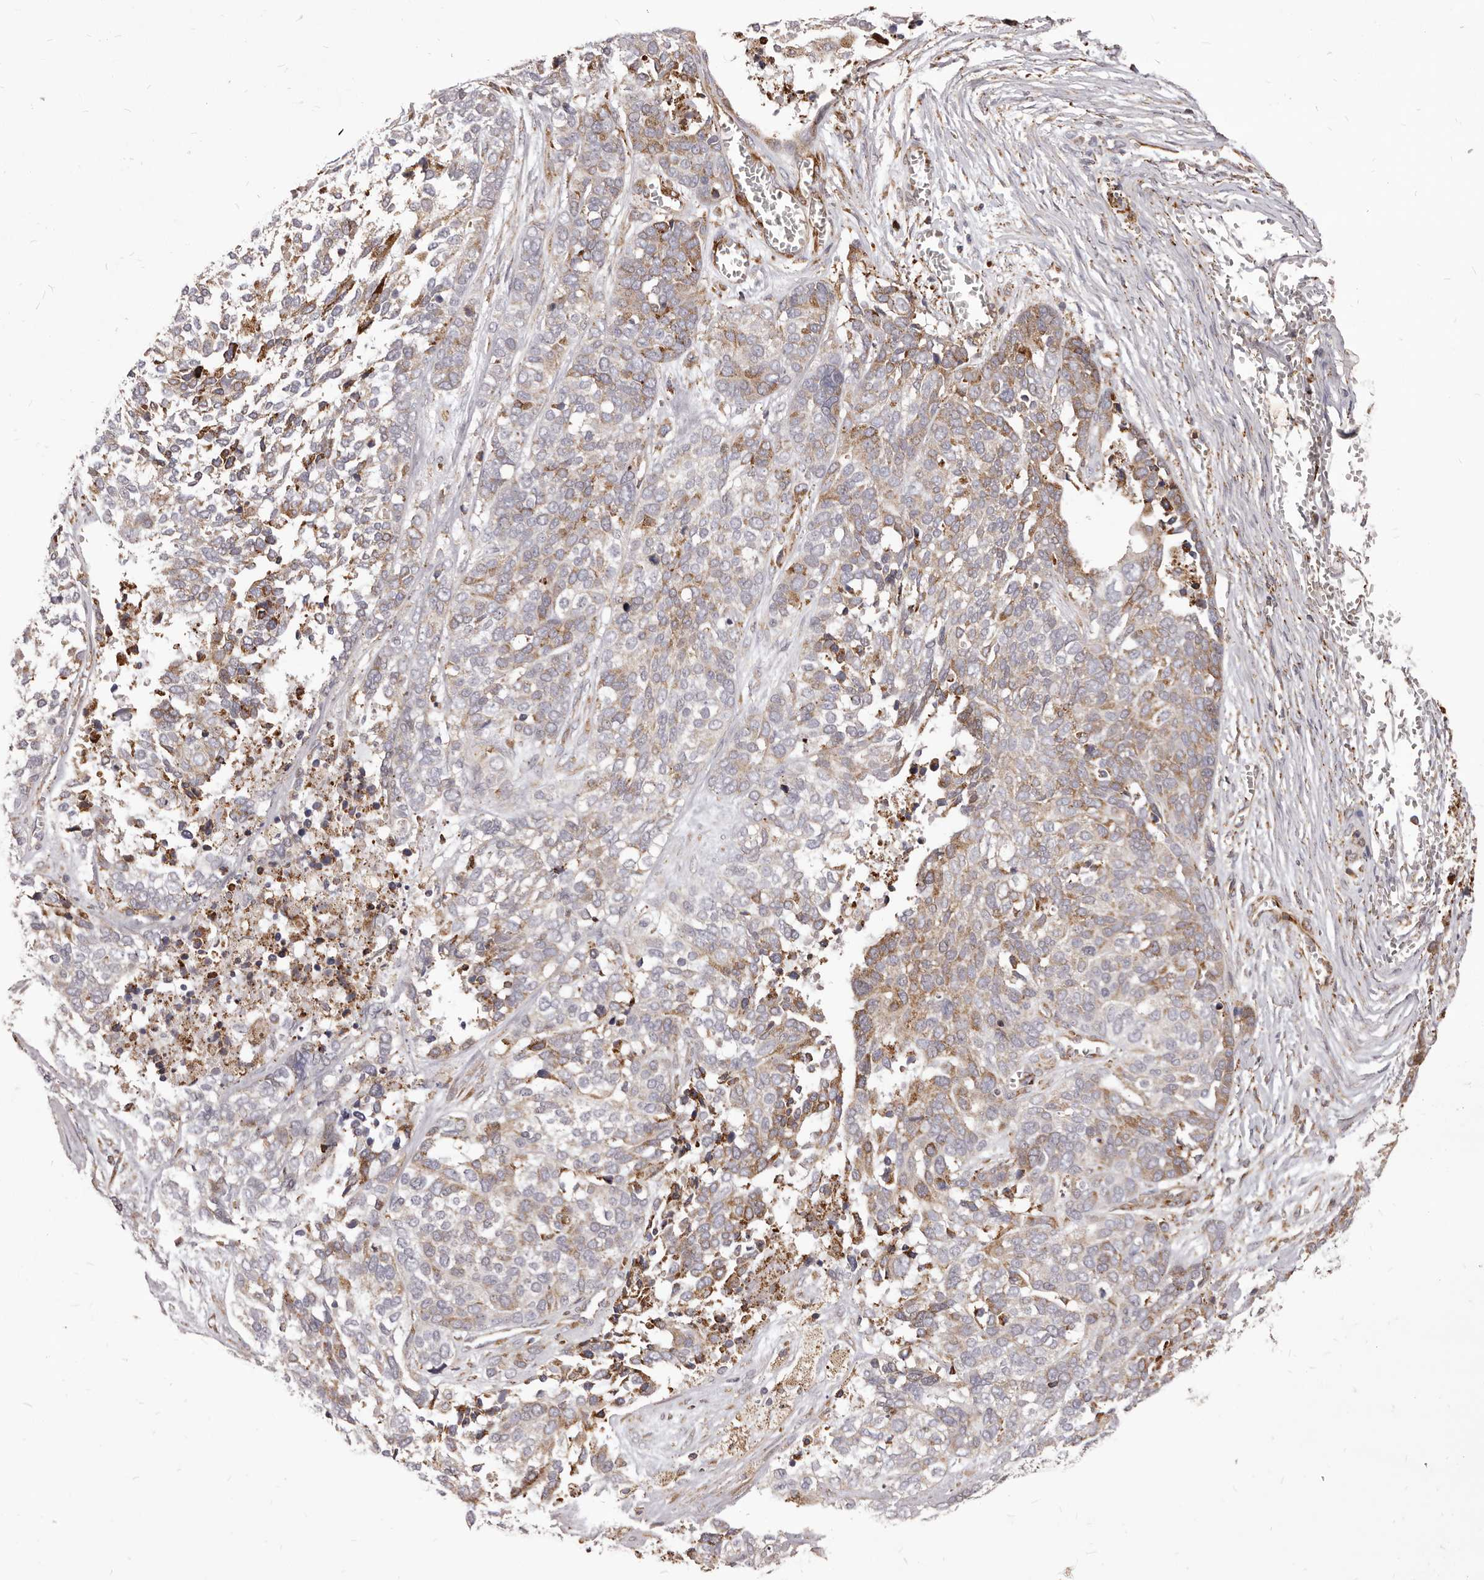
{"staining": {"intensity": "moderate", "quantity": "25%-75%", "location": "cytoplasmic/membranous"}, "tissue": "ovarian cancer", "cell_type": "Tumor cells", "image_type": "cancer", "snomed": [{"axis": "morphology", "description": "Cystadenocarcinoma, serous, NOS"}, {"axis": "topography", "description": "Ovary"}], "caption": "A medium amount of moderate cytoplasmic/membranous staining is appreciated in about 25%-75% of tumor cells in ovarian serous cystadenocarcinoma tissue. (DAB IHC with brightfield microscopy, high magnification).", "gene": "ALPK1", "patient": {"sex": "female", "age": 44}}